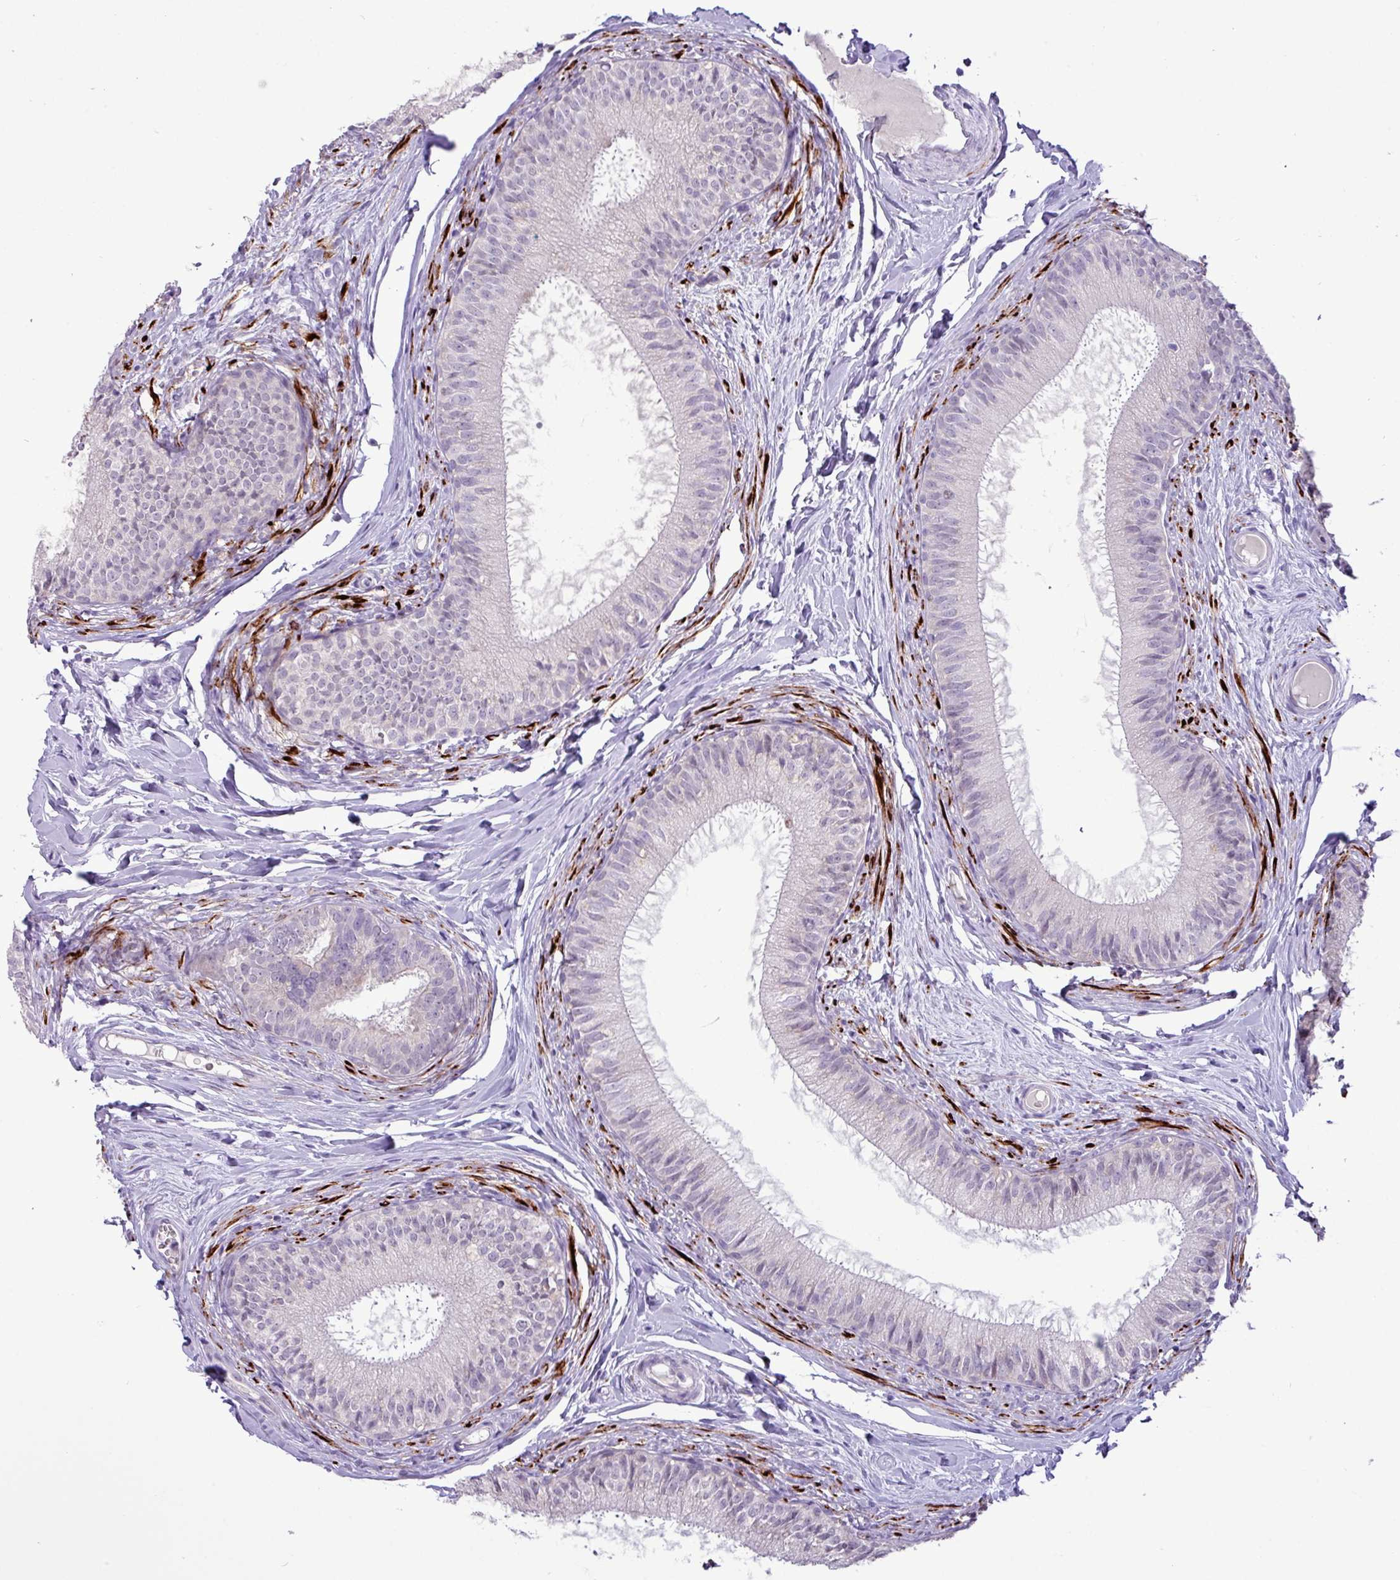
{"staining": {"intensity": "negative", "quantity": "none", "location": "none"}, "tissue": "epididymis", "cell_type": "Glandular cells", "image_type": "normal", "snomed": [{"axis": "morphology", "description": "Normal tissue, NOS"}, {"axis": "topography", "description": "Epididymis"}], "caption": "Glandular cells show no significant protein expression in normal epididymis. Brightfield microscopy of IHC stained with DAB (brown) and hematoxylin (blue), captured at high magnification.", "gene": "RIPPLY1", "patient": {"sex": "male", "age": 25}}